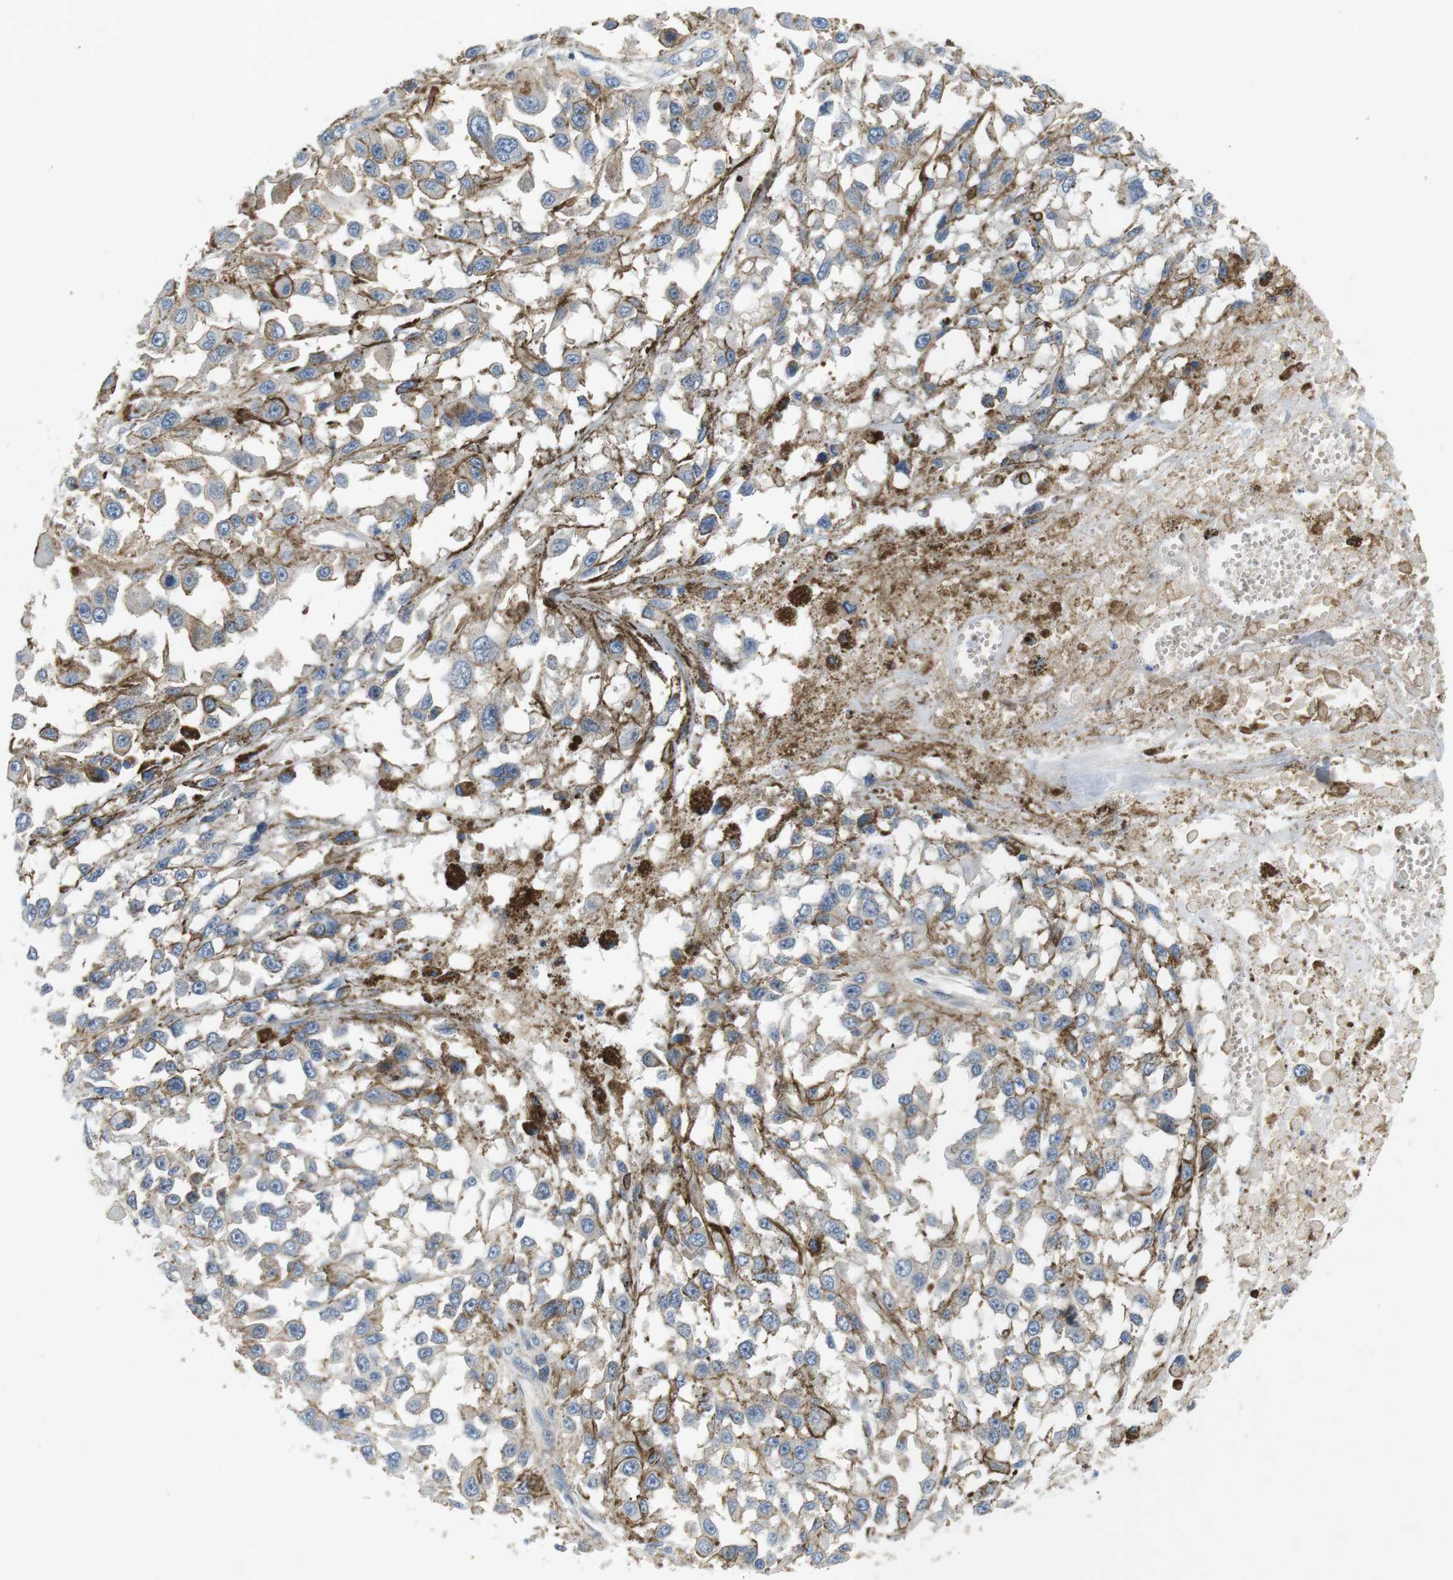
{"staining": {"intensity": "weak", "quantity": "<25%", "location": "cytoplasmic/membranous"}, "tissue": "melanoma", "cell_type": "Tumor cells", "image_type": "cancer", "snomed": [{"axis": "morphology", "description": "Malignant melanoma, Metastatic site"}, {"axis": "topography", "description": "Lymph node"}], "caption": "Immunohistochemical staining of human malignant melanoma (metastatic site) shows no significant staining in tumor cells. (Stains: DAB (3,3'-diaminobenzidine) immunohistochemistry with hematoxylin counter stain, Microscopy: brightfield microscopy at high magnification).", "gene": "SLC30A1", "patient": {"sex": "male", "age": 59}}